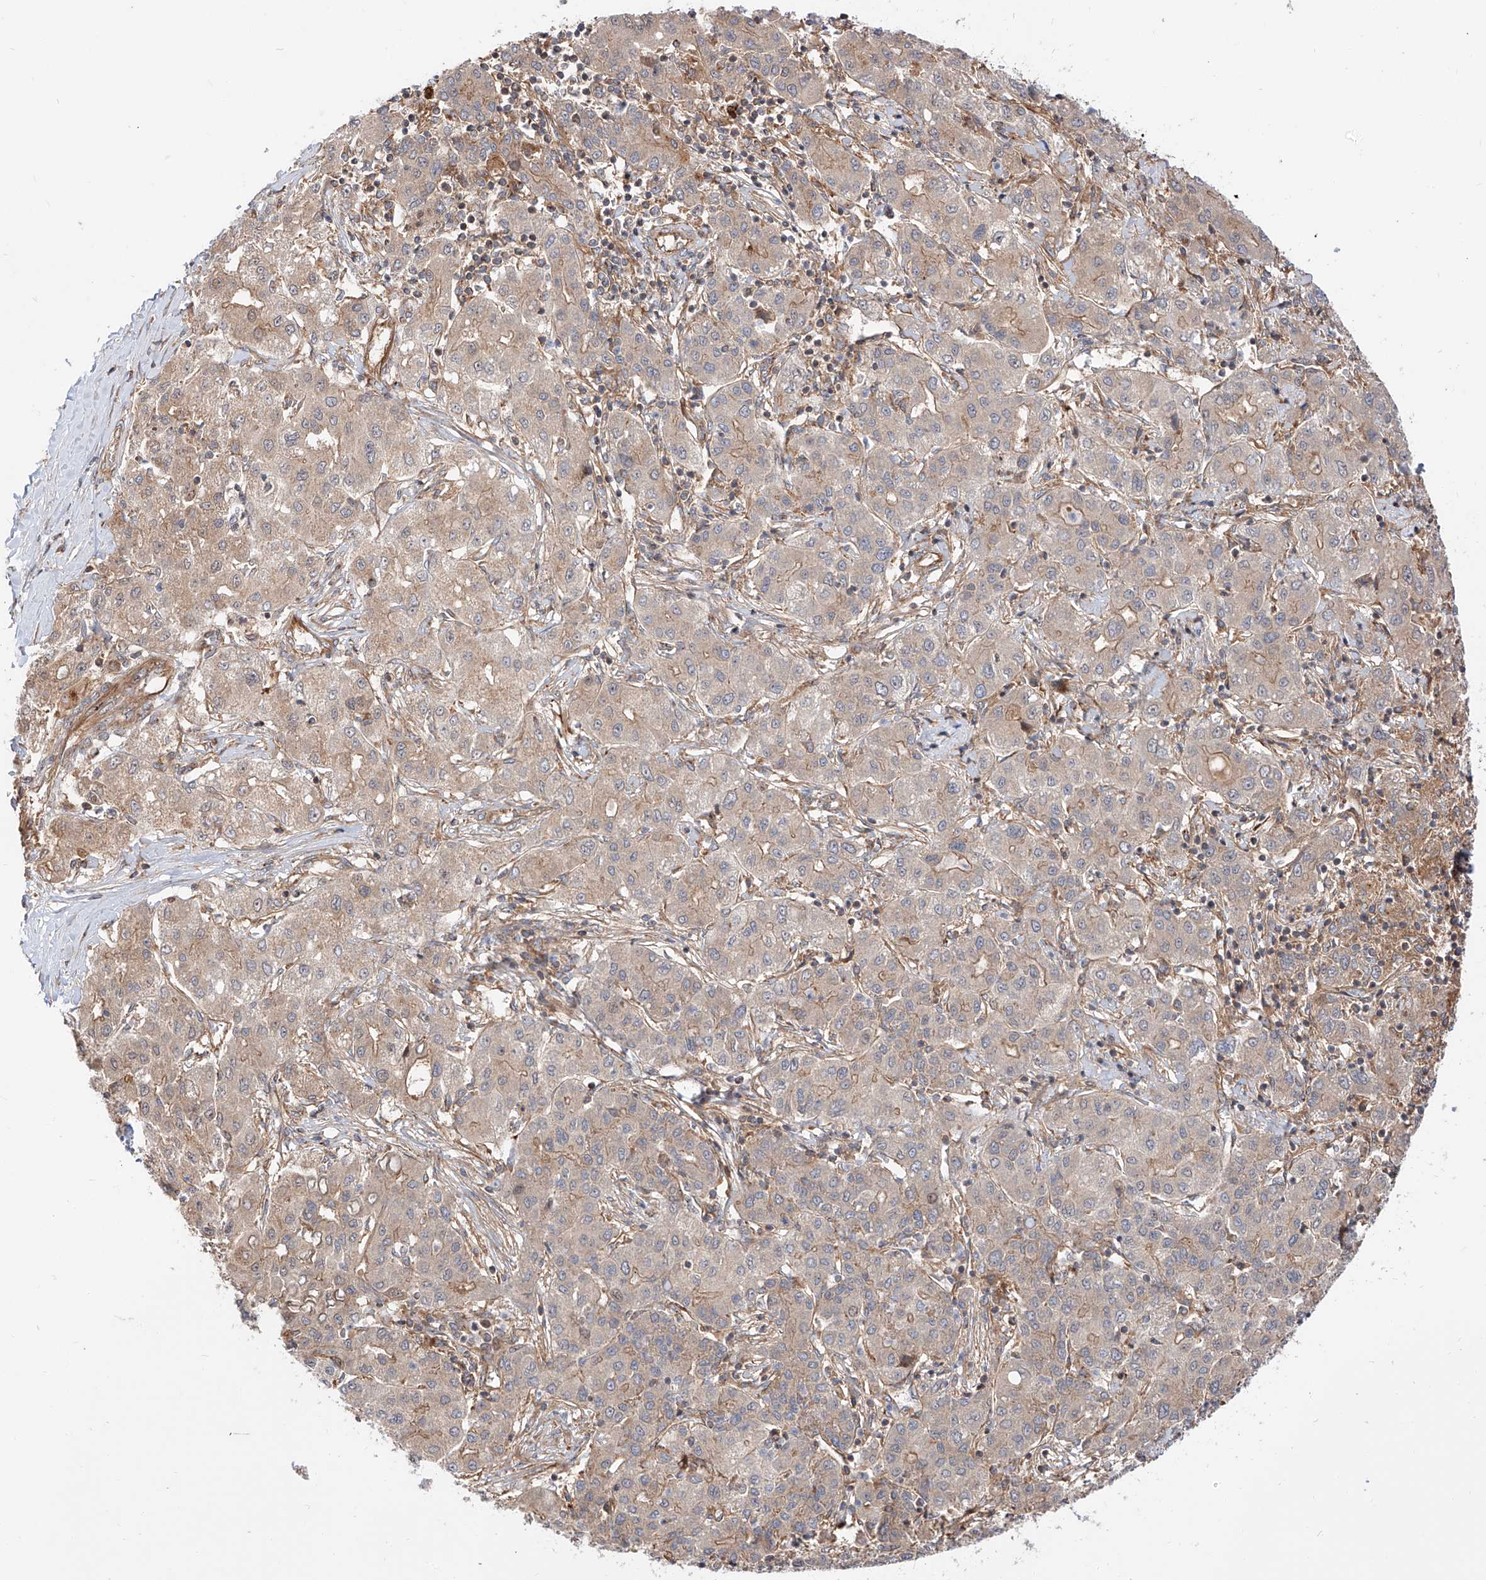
{"staining": {"intensity": "weak", "quantity": ">75%", "location": "cytoplasmic/membranous"}, "tissue": "liver cancer", "cell_type": "Tumor cells", "image_type": "cancer", "snomed": [{"axis": "morphology", "description": "Carcinoma, Hepatocellular, NOS"}, {"axis": "topography", "description": "Liver"}], "caption": "DAB immunohistochemical staining of liver hepatocellular carcinoma displays weak cytoplasmic/membranous protein staining in about >75% of tumor cells.", "gene": "ISCA2", "patient": {"sex": "male", "age": 65}}